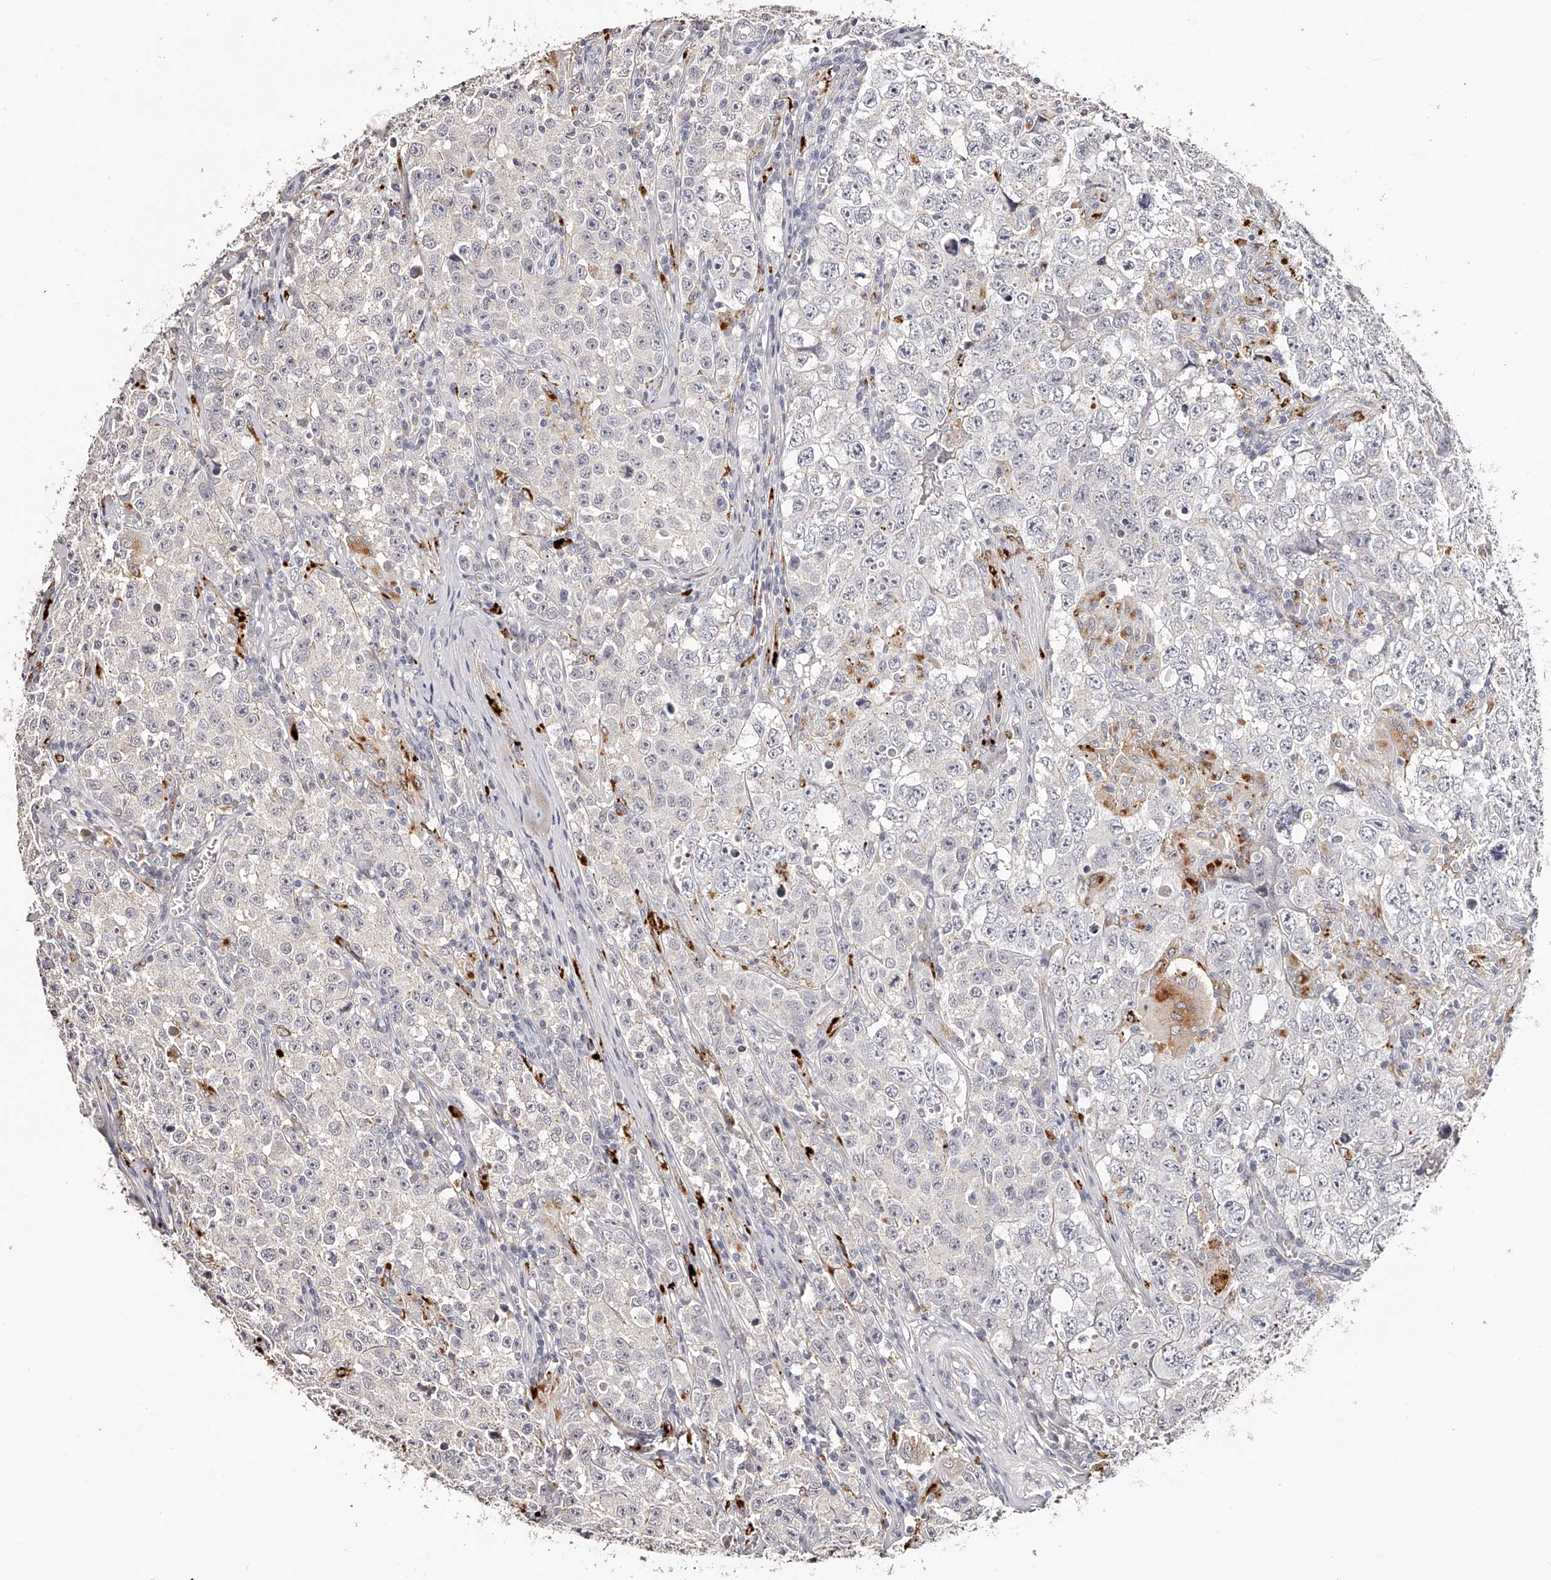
{"staining": {"intensity": "negative", "quantity": "none", "location": "none"}, "tissue": "testis cancer", "cell_type": "Tumor cells", "image_type": "cancer", "snomed": [{"axis": "morphology", "description": "Seminoma, NOS"}, {"axis": "morphology", "description": "Carcinoma, Embryonal, NOS"}, {"axis": "topography", "description": "Testis"}], "caption": "IHC photomicrograph of neoplastic tissue: testis cancer stained with DAB demonstrates no significant protein staining in tumor cells.", "gene": "SLC35D3", "patient": {"sex": "male", "age": 43}}